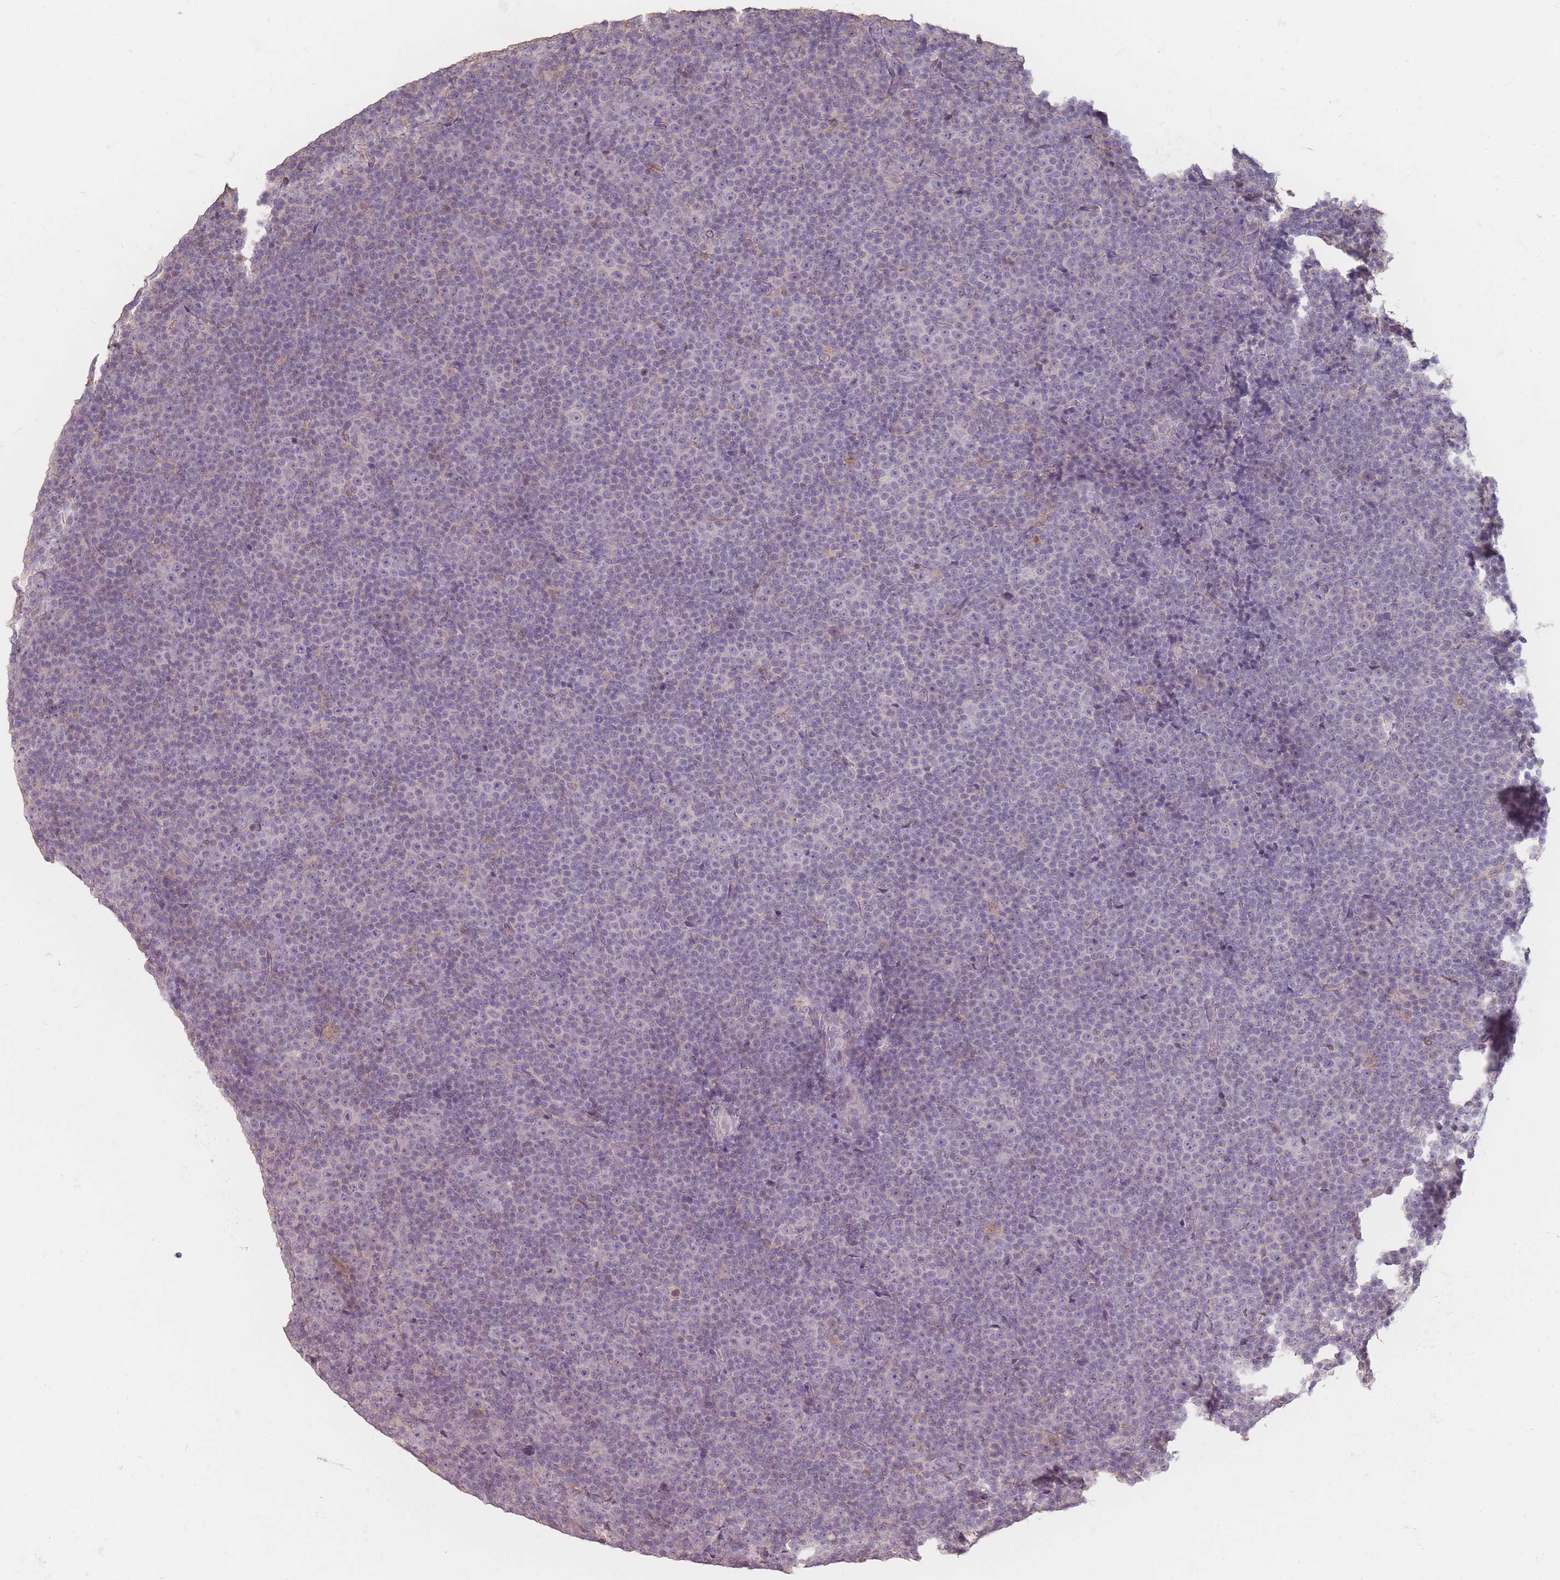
{"staining": {"intensity": "negative", "quantity": "none", "location": "none"}, "tissue": "lymphoma", "cell_type": "Tumor cells", "image_type": "cancer", "snomed": [{"axis": "morphology", "description": "Malignant lymphoma, non-Hodgkin's type, Low grade"}, {"axis": "topography", "description": "Lymph node"}], "caption": "Photomicrograph shows no significant protein positivity in tumor cells of lymphoma.", "gene": "RFTN1", "patient": {"sex": "female", "age": 67}}